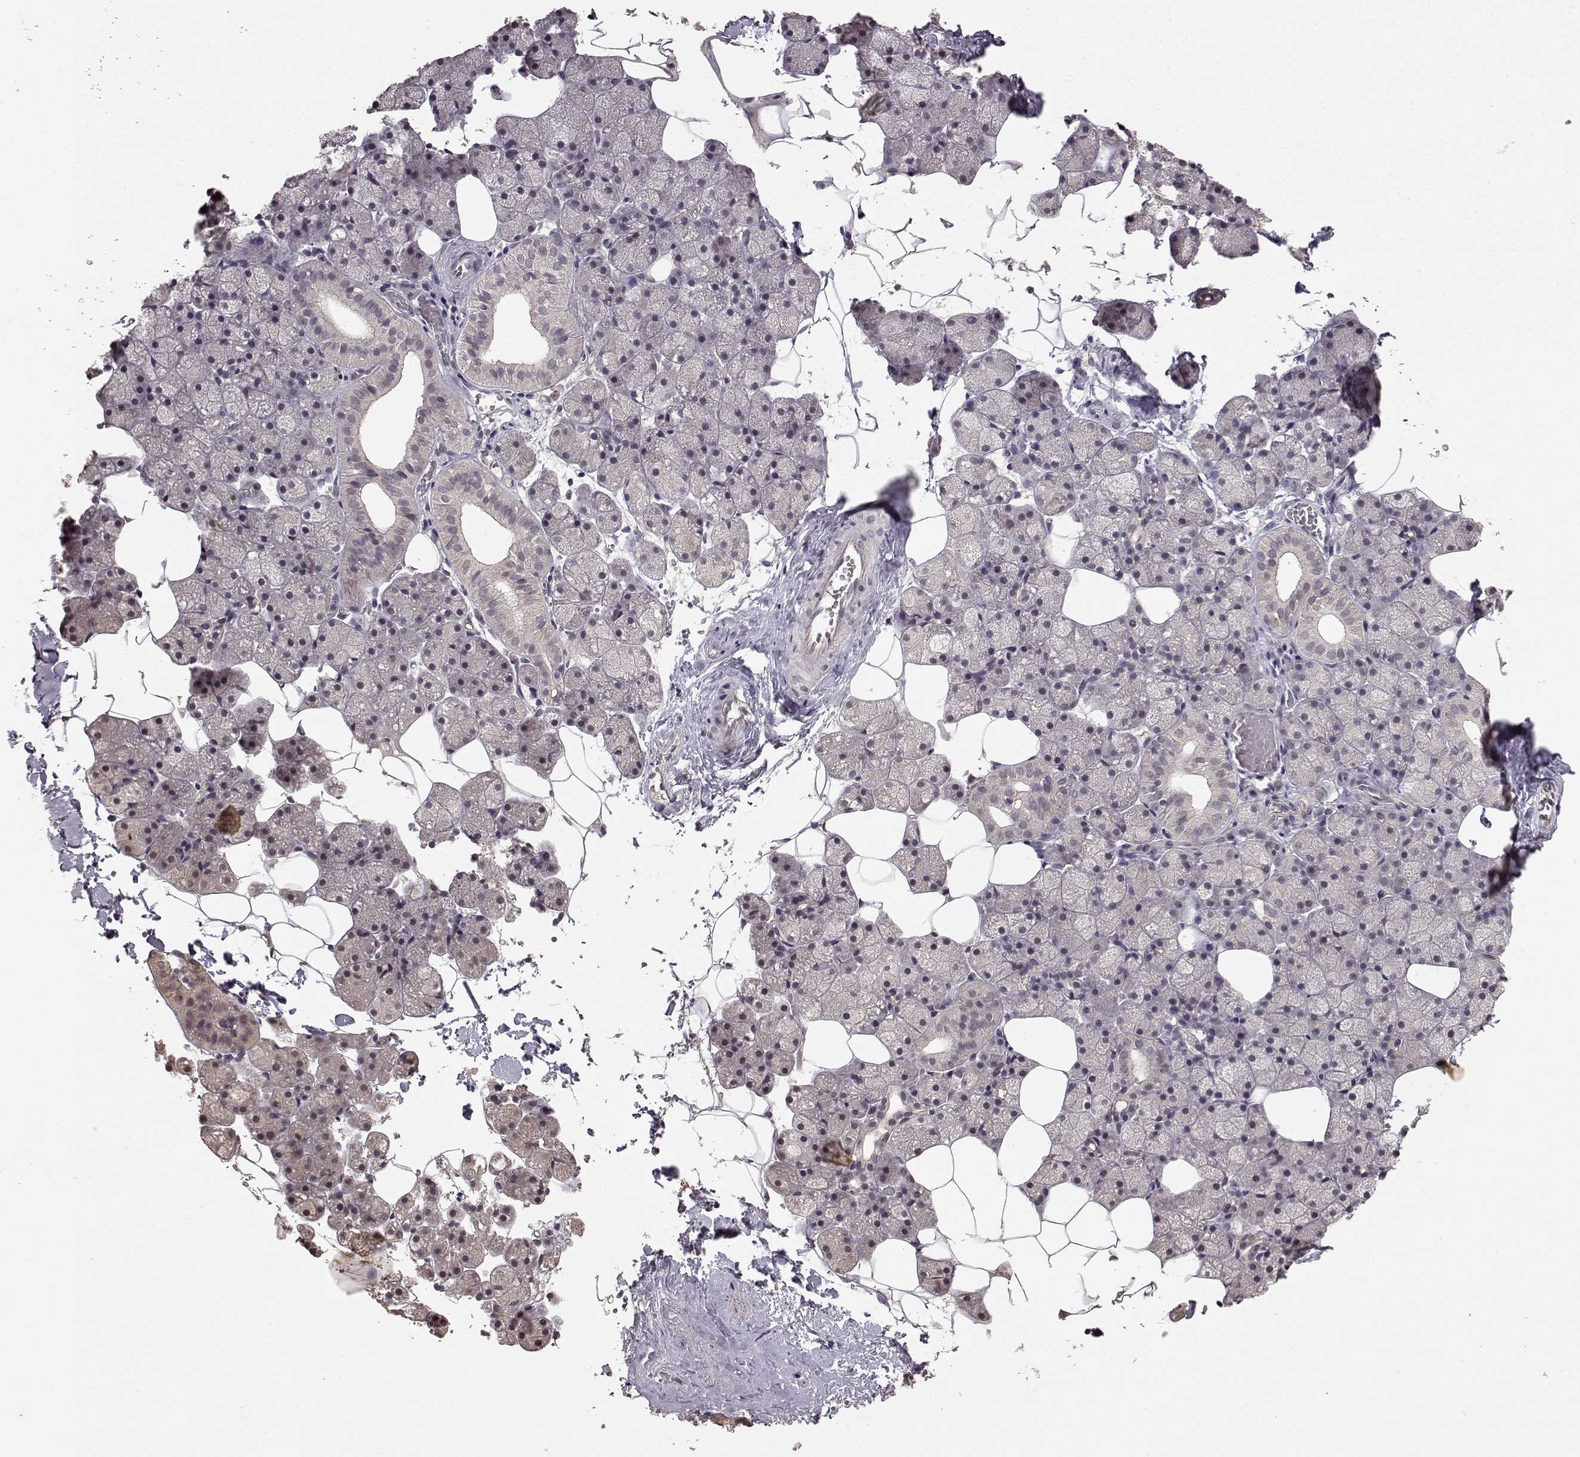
{"staining": {"intensity": "weak", "quantity": "<25%", "location": "cytoplasmic/membranous"}, "tissue": "salivary gland", "cell_type": "Glandular cells", "image_type": "normal", "snomed": [{"axis": "morphology", "description": "Normal tissue, NOS"}, {"axis": "topography", "description": "Salivary gland"}], "caption": "Immunohistochemical staining of unremarkable salivary gland reveals no significant staining in glandular cells.", "gene": "NTRK2", "patient": {"sex": "male", "age": 38}}